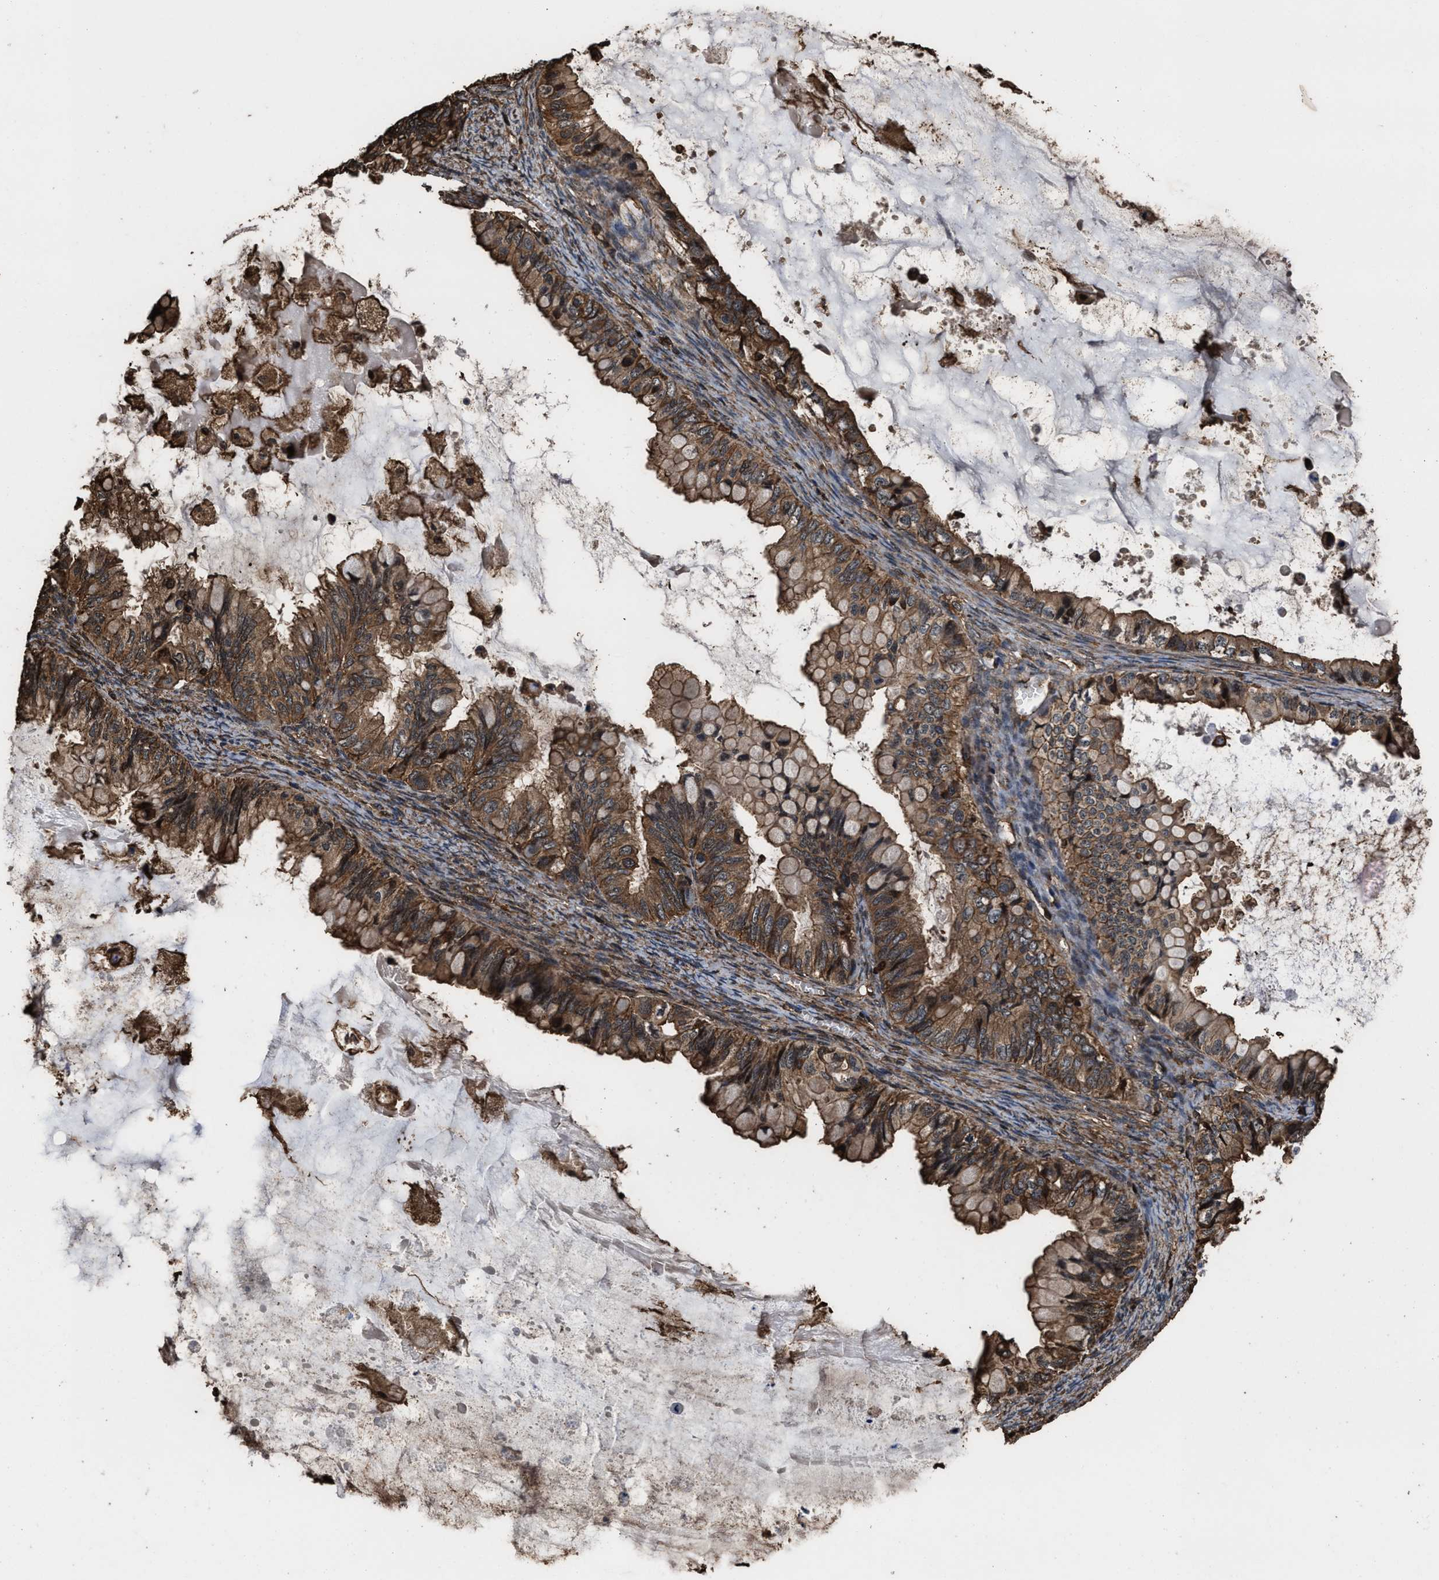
{"staining": {"intensity": "moderate", "quantity": ">75%", "location": "cytoplasmic/membranous"}, "tissue": "ovarian cancer", "cell_type": "Tumor cells", "image_type": "cancer", "snomed": [{"axis": "morphology", "description": "Cystadenocarcinoma, mucinous, NOS"}, {"axis": "topography", "description": "Ovary"}], "caption": "Mucinous cystadenocarcinoma (ovarian) tissue shows moderate cytoplasmic/membranous positivity in approximately >75% of tumor cells Ihc stains the protein of interest in brown and the nuclei are stained blue.", "gene": "KBTBD2", "patient": {"sex": "female", "age": 80}}